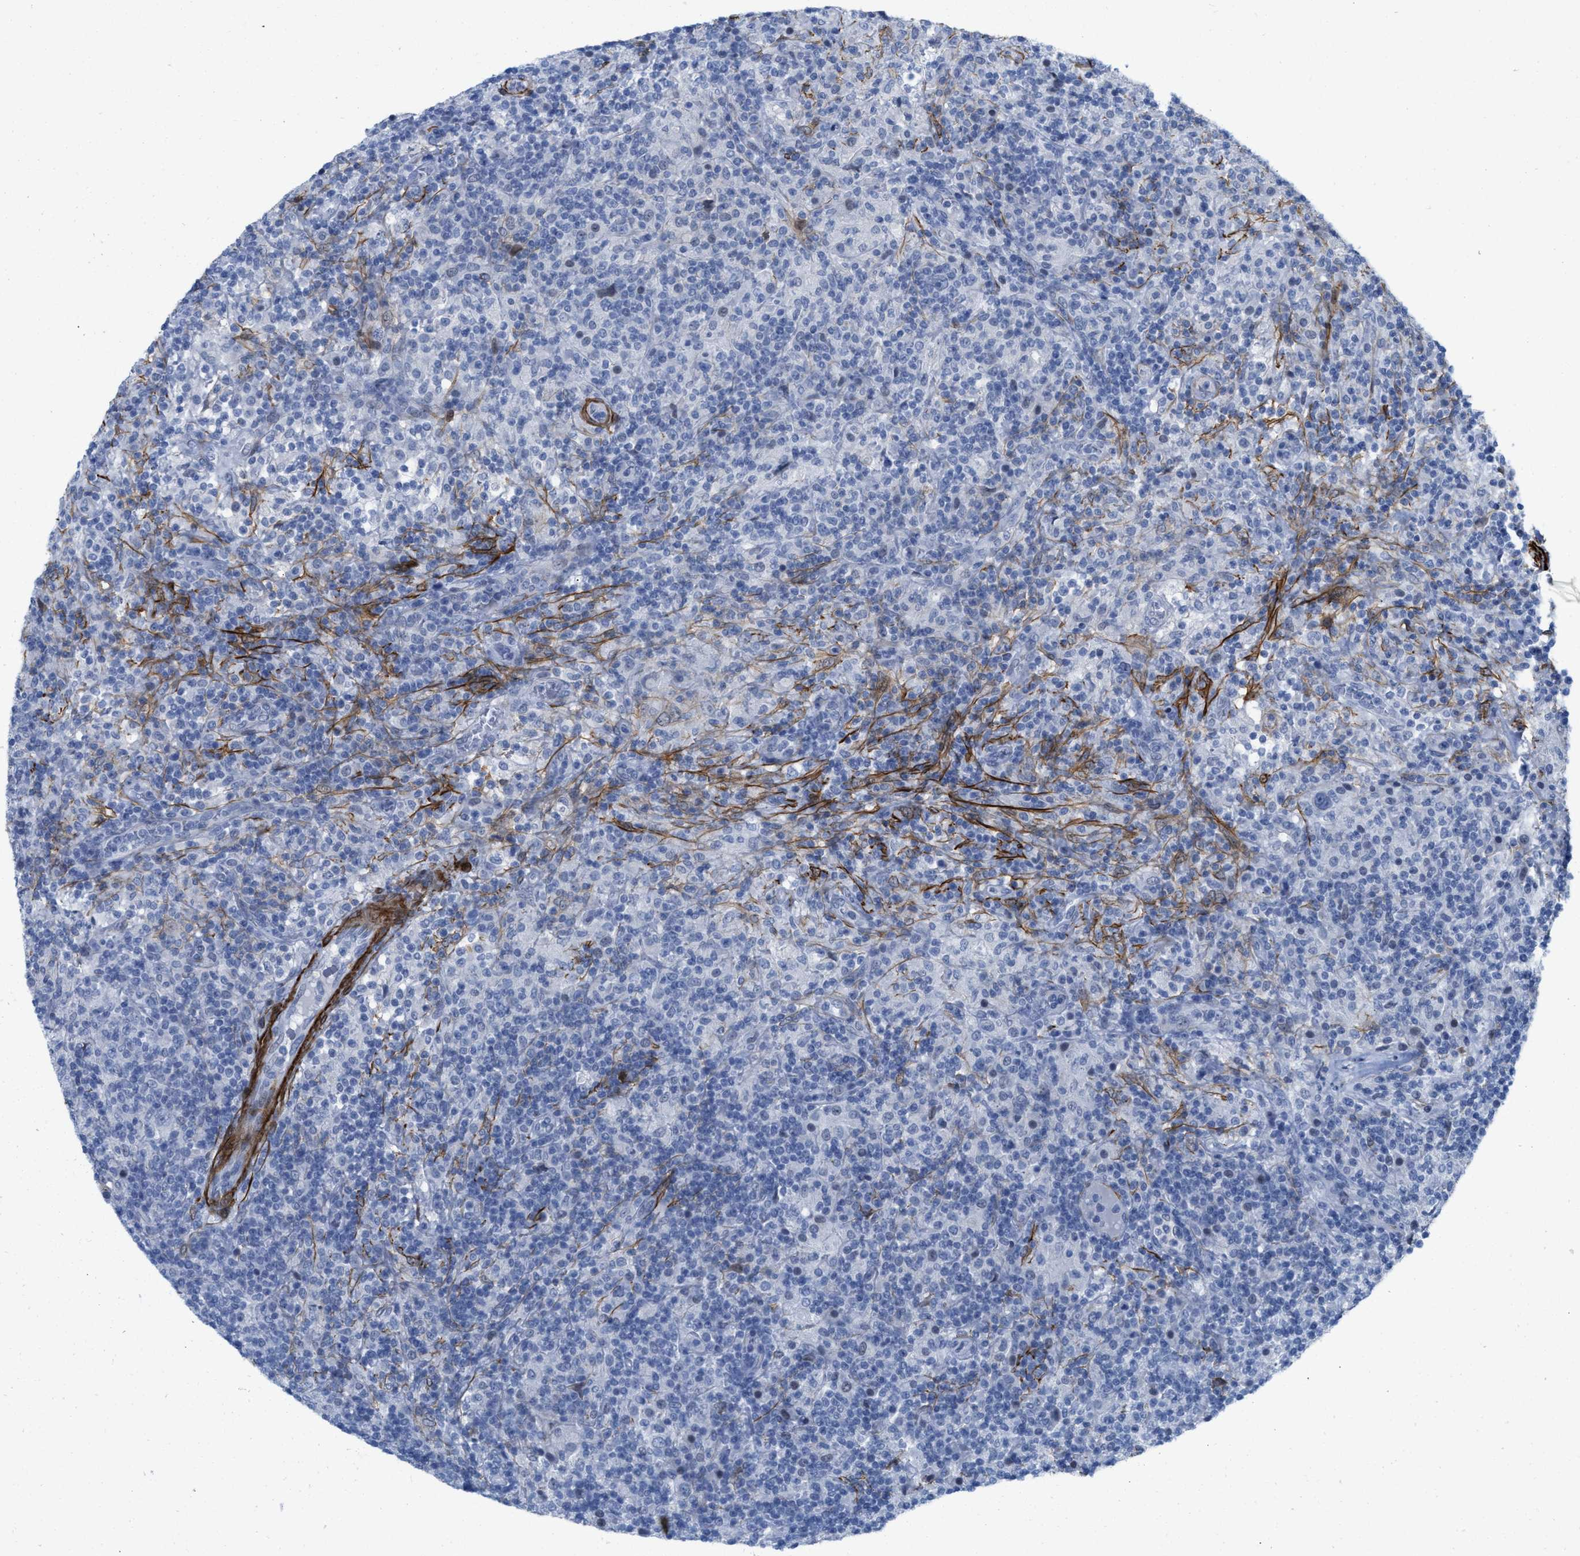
{"staining": {"intensity": "negative", "quantity": "none", "location": "none"}, "tissue": "lymphoma", "cell_type": "Tumor cells", "image_type": "cancer", "snomed": [{"axis": "morphology", "description": "Hodgkin's disease, NOS"}, {"axis": "topography", "description": "Lymph node"}], "caption": "Immunohistochemical staining of human lymphoma displays no significant expression in tumor cells.", "gene": "TAGLN", "patient": {"sex": "male", "age": 70}}